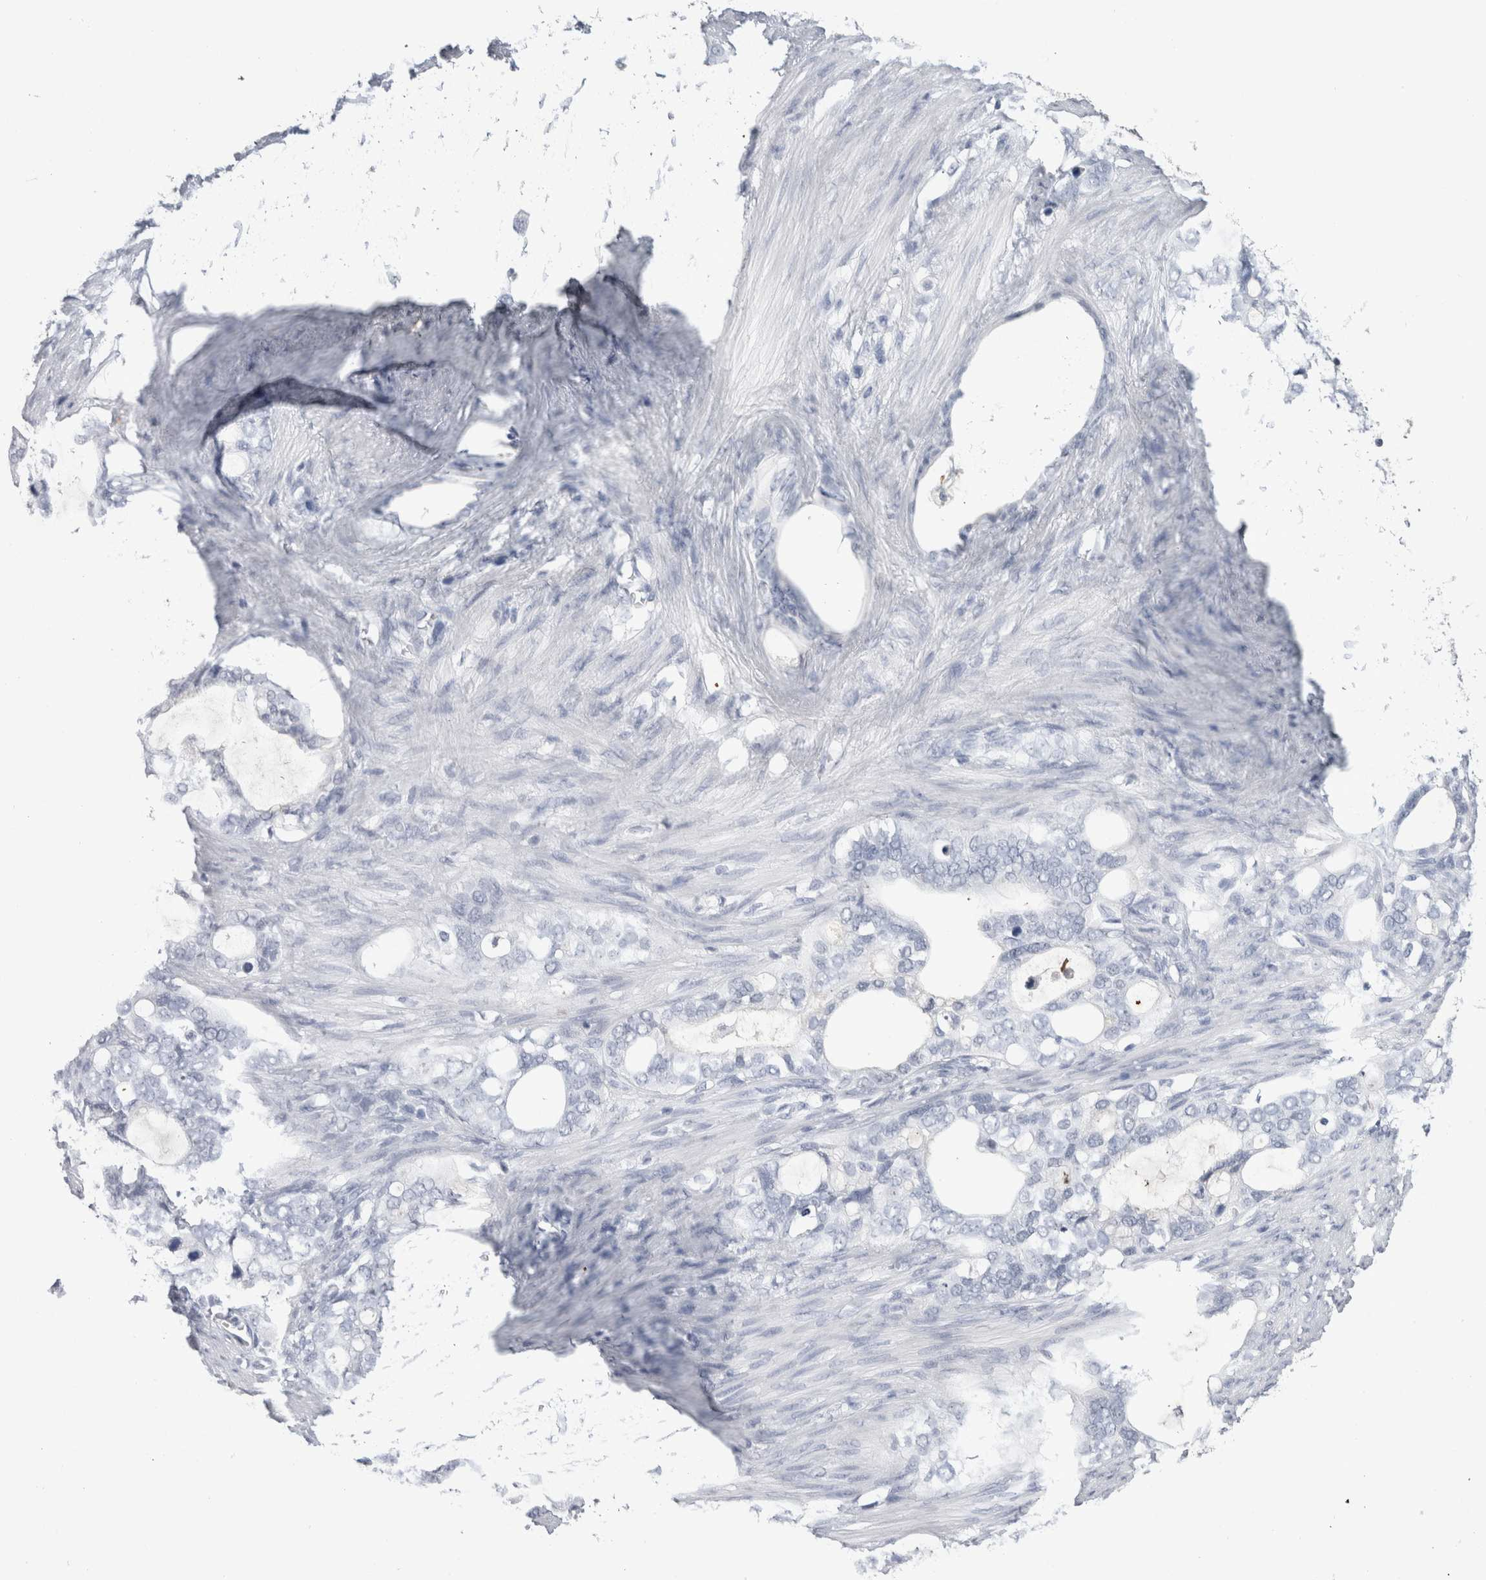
{"staining": {"intensity": "negative", "quantity": "none", "location": "none"}, "tissue": "stomach cancer", "cell_type": "Tumor cells", "image_type": "cancer", "snomed": [{"axis": "morphology", "description": "Adenocarcinoma, NOS"}, {"axis": "topography", "description": "Stomach"}], "caption": "An image of human stomach cancer (adenocarcinoma) is negative for staining in tumor cells. (DAB (3,3'-diaminobenzidine) immunohistochemistry visualized using brightfield microscopy, high magnification).", "gene": "CADM3", "patient": {"sex": "female", "age": 75}}